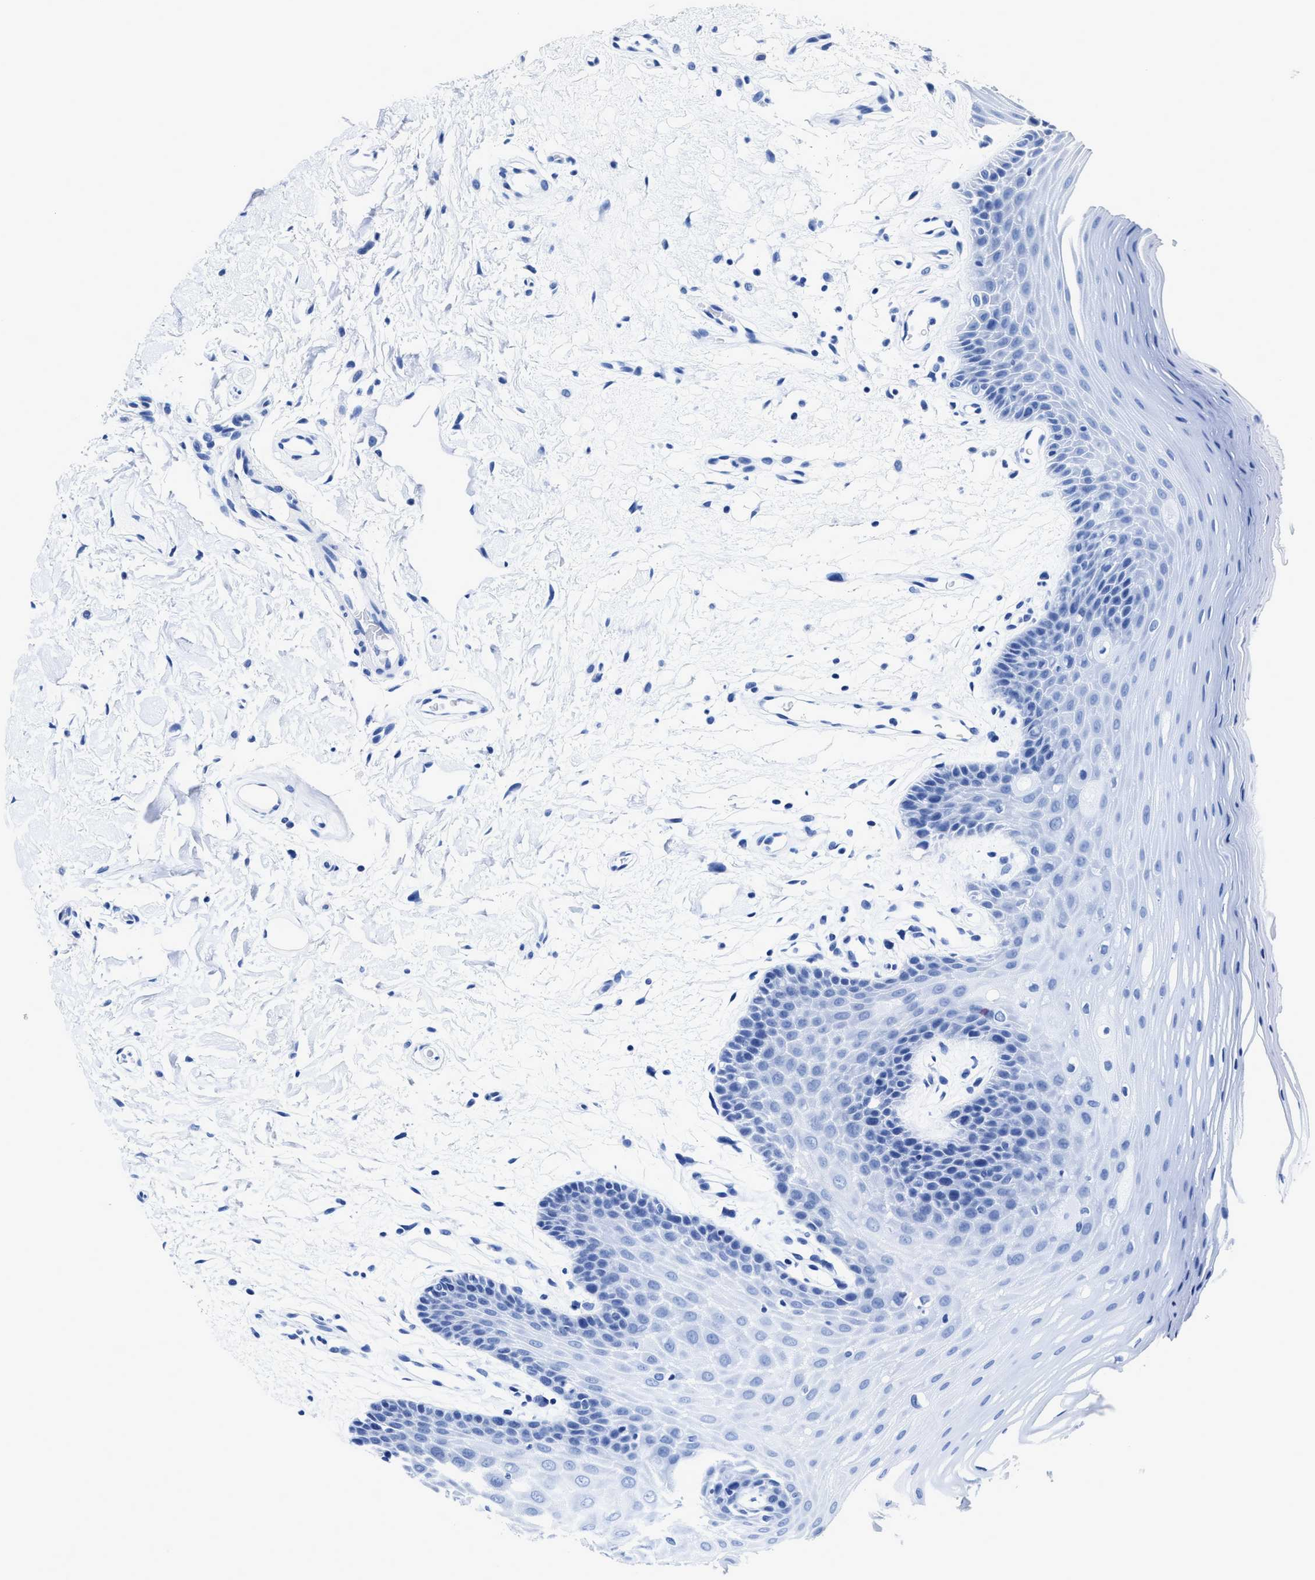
{"staining": {"intensity": "negative", "quantity": "none", "location": "none"}, "tissue": "oral mucosa", "cell_type": "Squamous epithelial cells", "image_type": "normal", "snomed": [{"axis": "morphology", "description": "Normal tissue, NOS"}, {"axis": "morphology", "description": "Squamous cell carcinoma, NOS"}, {"axis": "topography", "description": "Oral tissue"}, {"axis": "topography", "description": "Head-Neck"}], "caption": "Immunohistochemistry of benign human oral mucosa reveals no positivity in squamous epithelial cells. (Immunohistochemistry, brightfield microscopy, high magnification).", "gene": "HOOK1", "patient": {"sex": "male", "age": 71}}